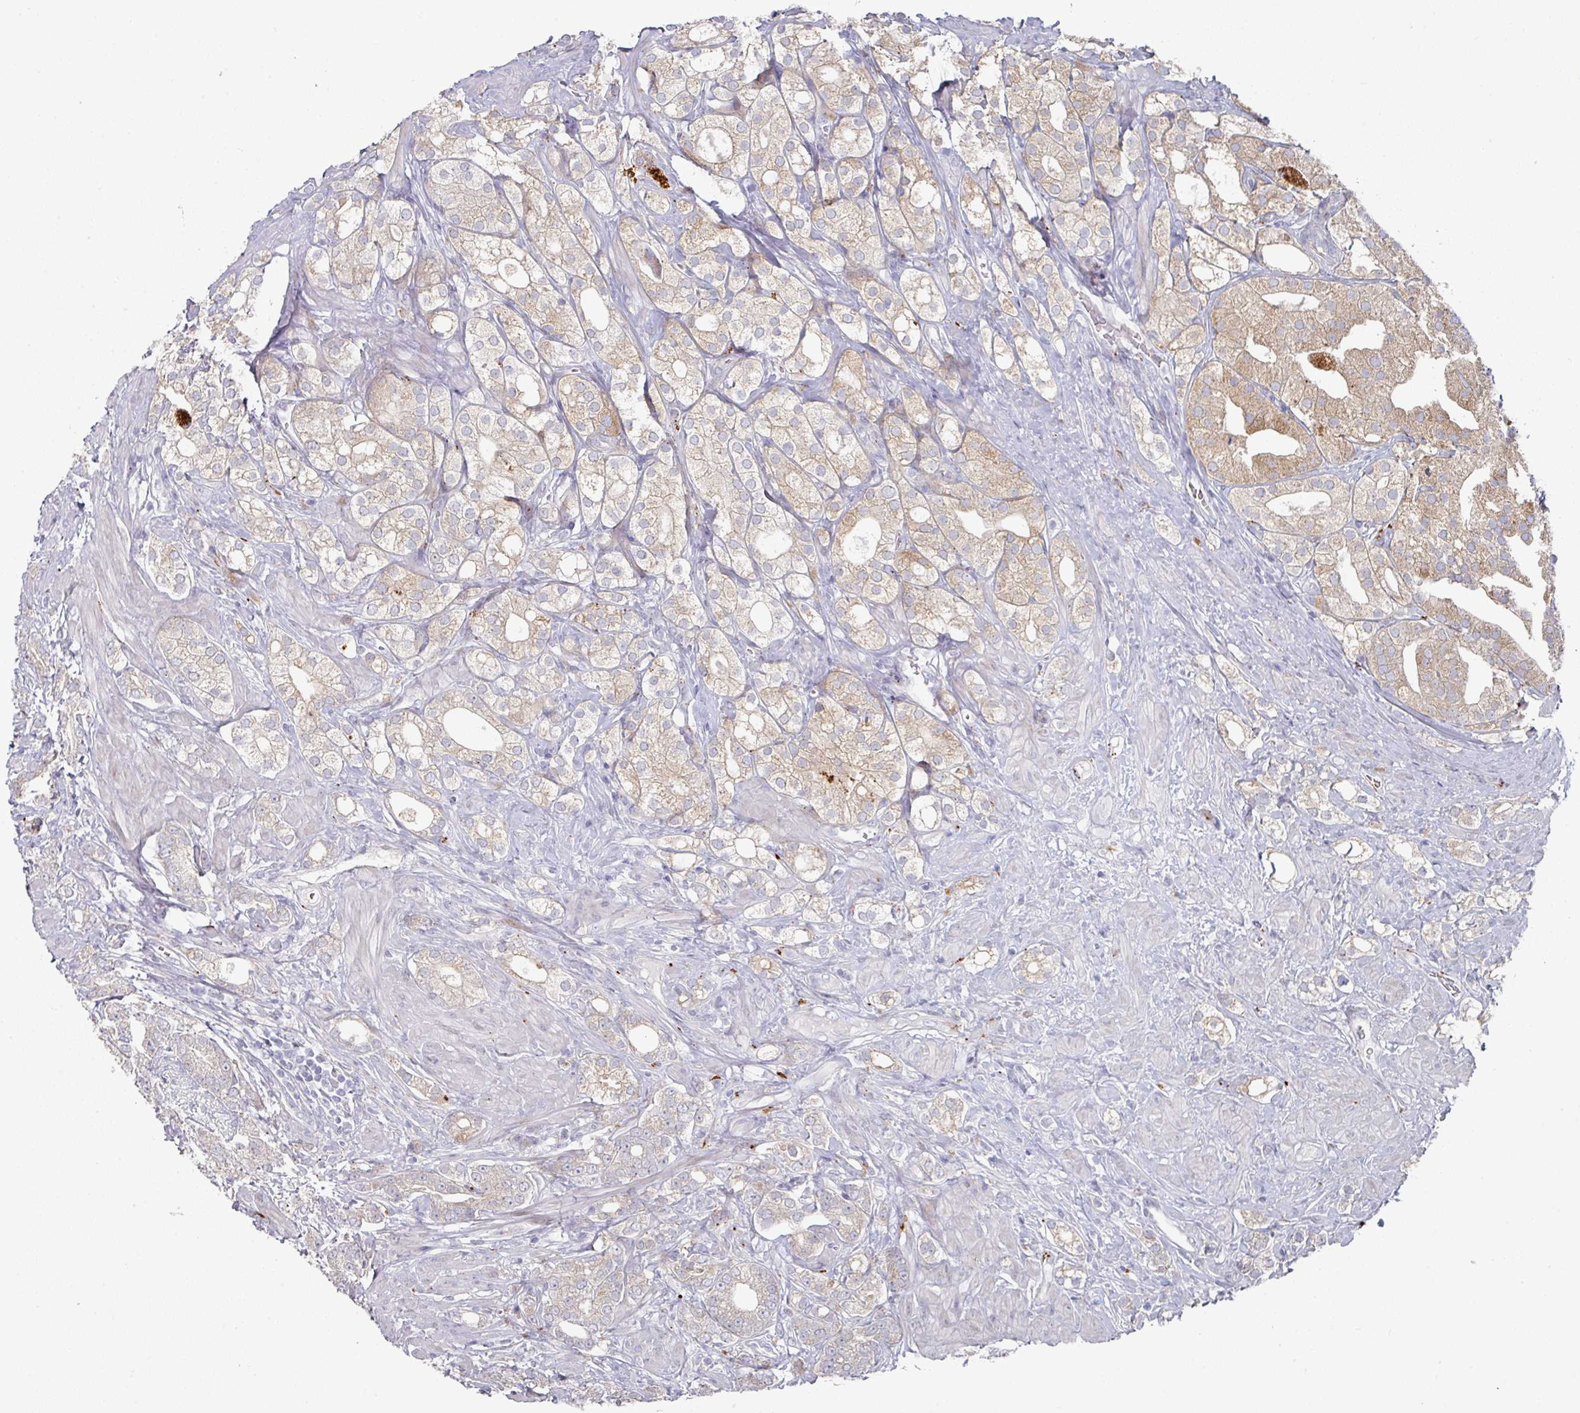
{"staining": {"intensity": "moderate", "quantity": "<25%", "location": "cytoplasmic/membranous"}, "tissue": "prostate cancer", "cell_type": "Tumor cells", "image_type": "cancer", "snomed": [{"axis": "morphology", "description": "Adenocarcinoma, High grade"}, {"axis": "topography", "description": "Prostate"}], "caption": "Immunohistochemistry (IHC) of human high-grade adenocarcinoma (prostate) exhibits low levels of moderate cytoplasmic/membranous staining in approximately <25% of tumor cells.", "gene": "NT5C1A", "patient": {"sex": "male", "age": 50}}